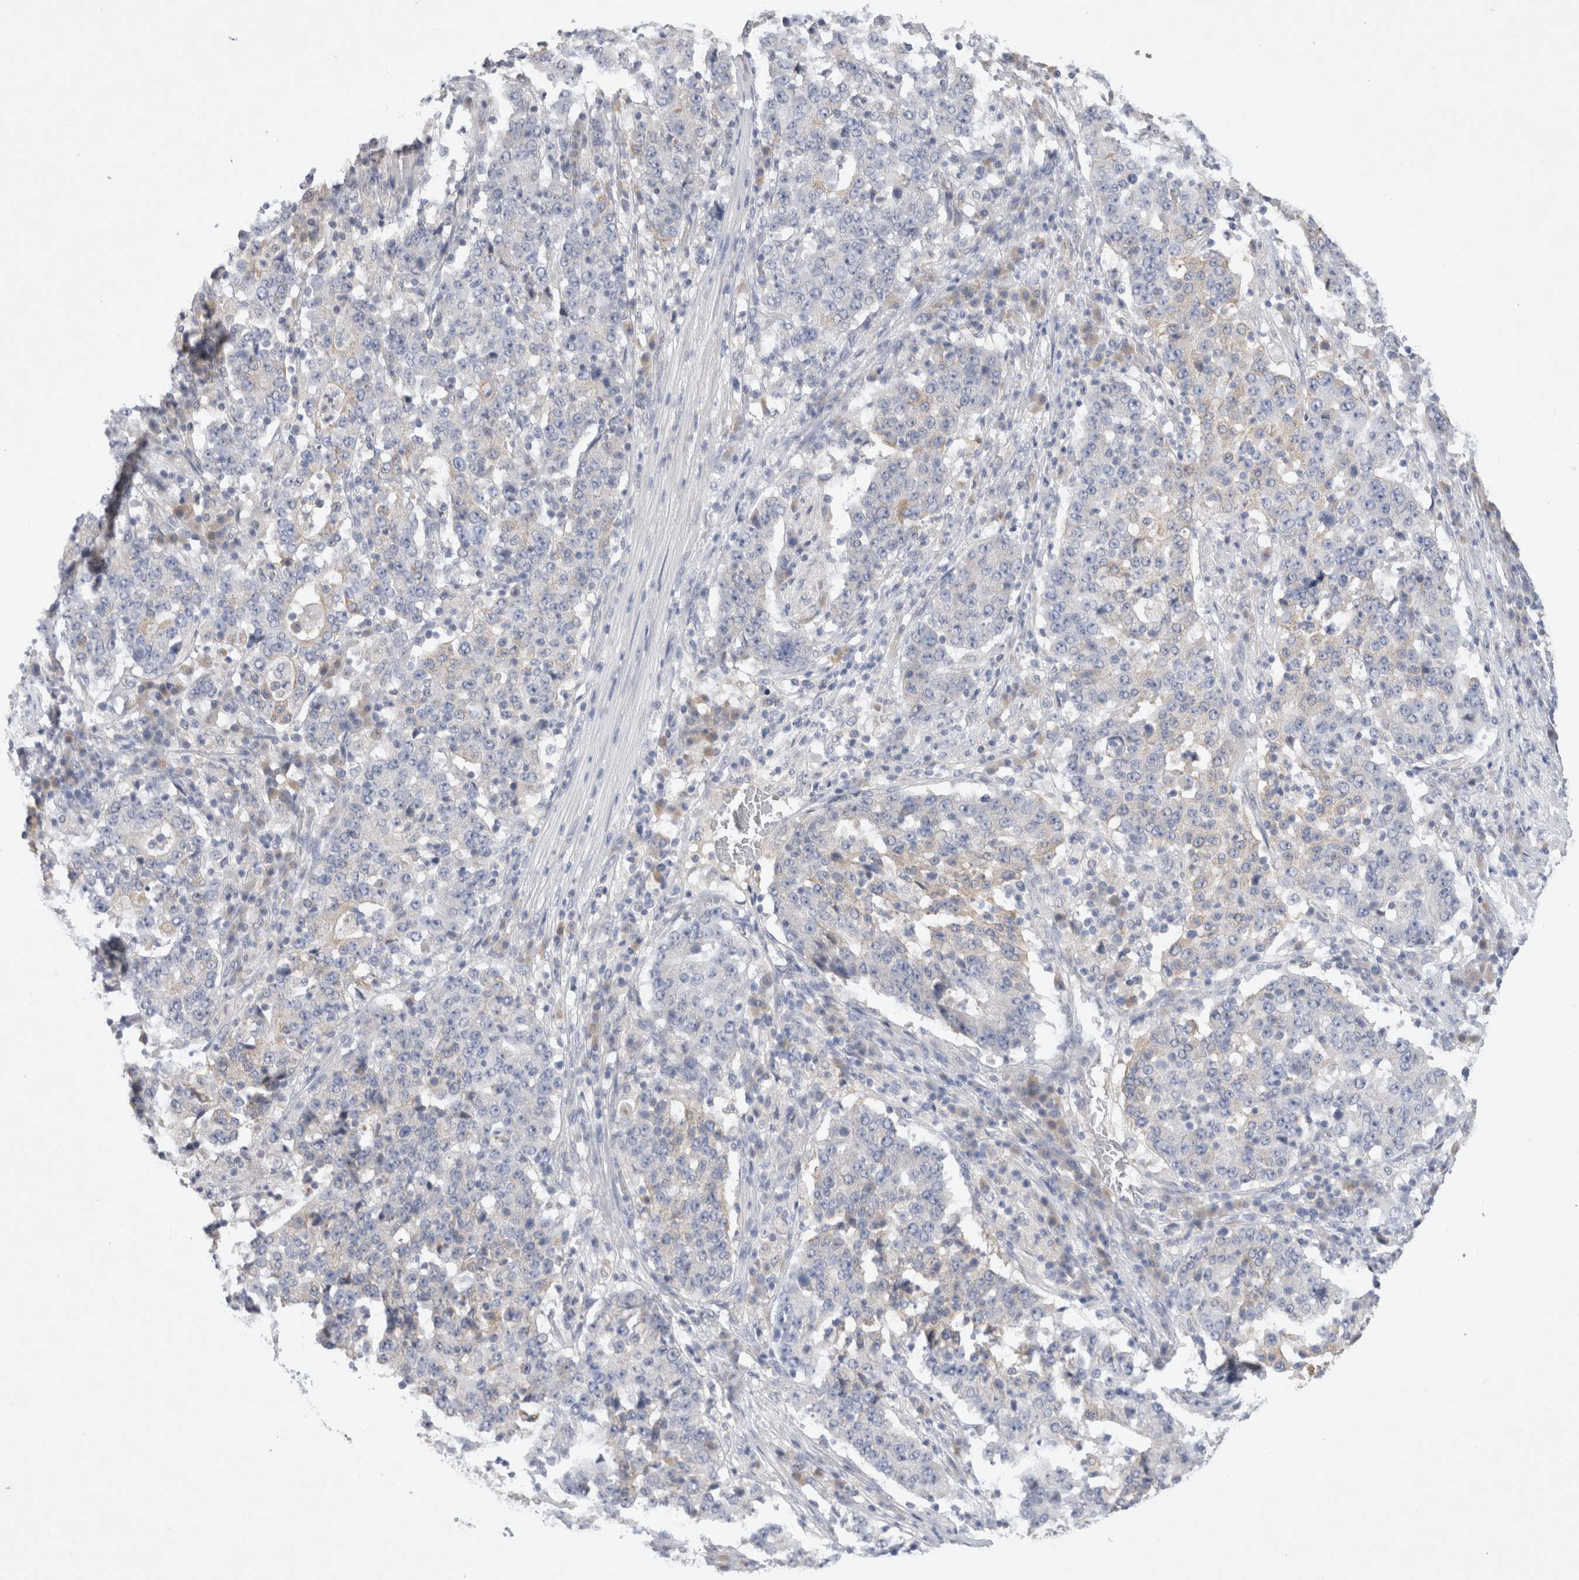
{"staining": {"intensity": "negative", "quantity": "none", "location": "none"}, "tissue": "stomach cancer", "cell_type": "Tumor cells", "image_type": "cancer", "snomed": [{"axis": "morphology", "description": "Adenocarcinoma, NOS"}, {"axis": "topography", "description": "Stomach"}], "caption": "There is no significant staining in tumor cells of stomach cancer.", "gene": "GAS1", "patient": {"sex": "male", "age": 59}}